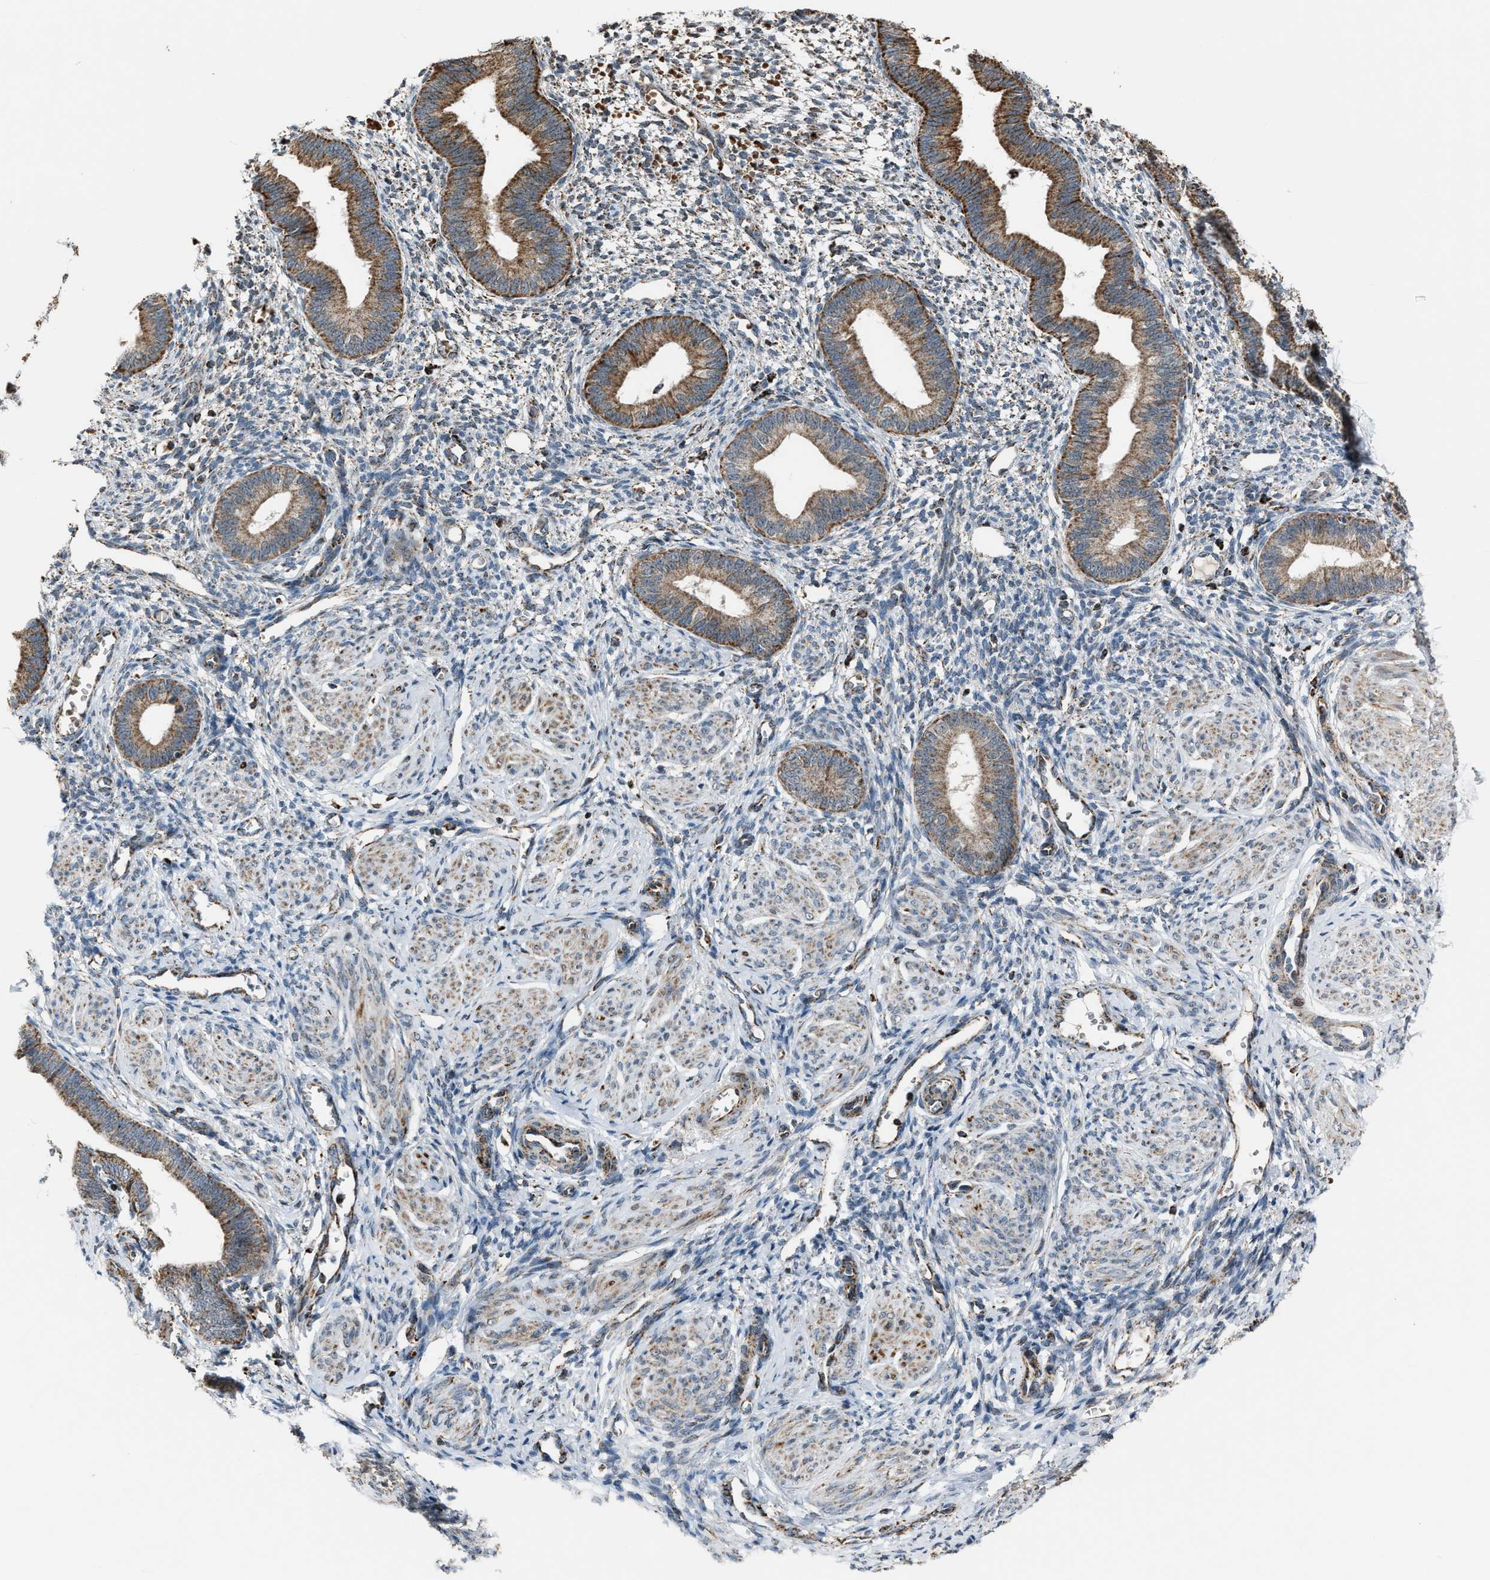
{"staining": {"intensity": "weak", "quantity": "25%-75%", "location": "cytoplasmic/membranous"}, "tissue": "endometrium", "cell_type": "Cells in endometrial stroma", "image_type": "normal", "snomed": [{"axis": "morphology", "description": "Normal tissue, NOS"}, {"axis": "topography", "description": "Endometrium"}], "caption": "An immunohistochemistry micrograph of benign tissue is shown. Protein staining in brown labels weak cytoplasmic/membranous positivity in endometrium within cells in endometrial stroma.", "gene": "CHN2", "patient": {"sex": "female", "age": 46}}